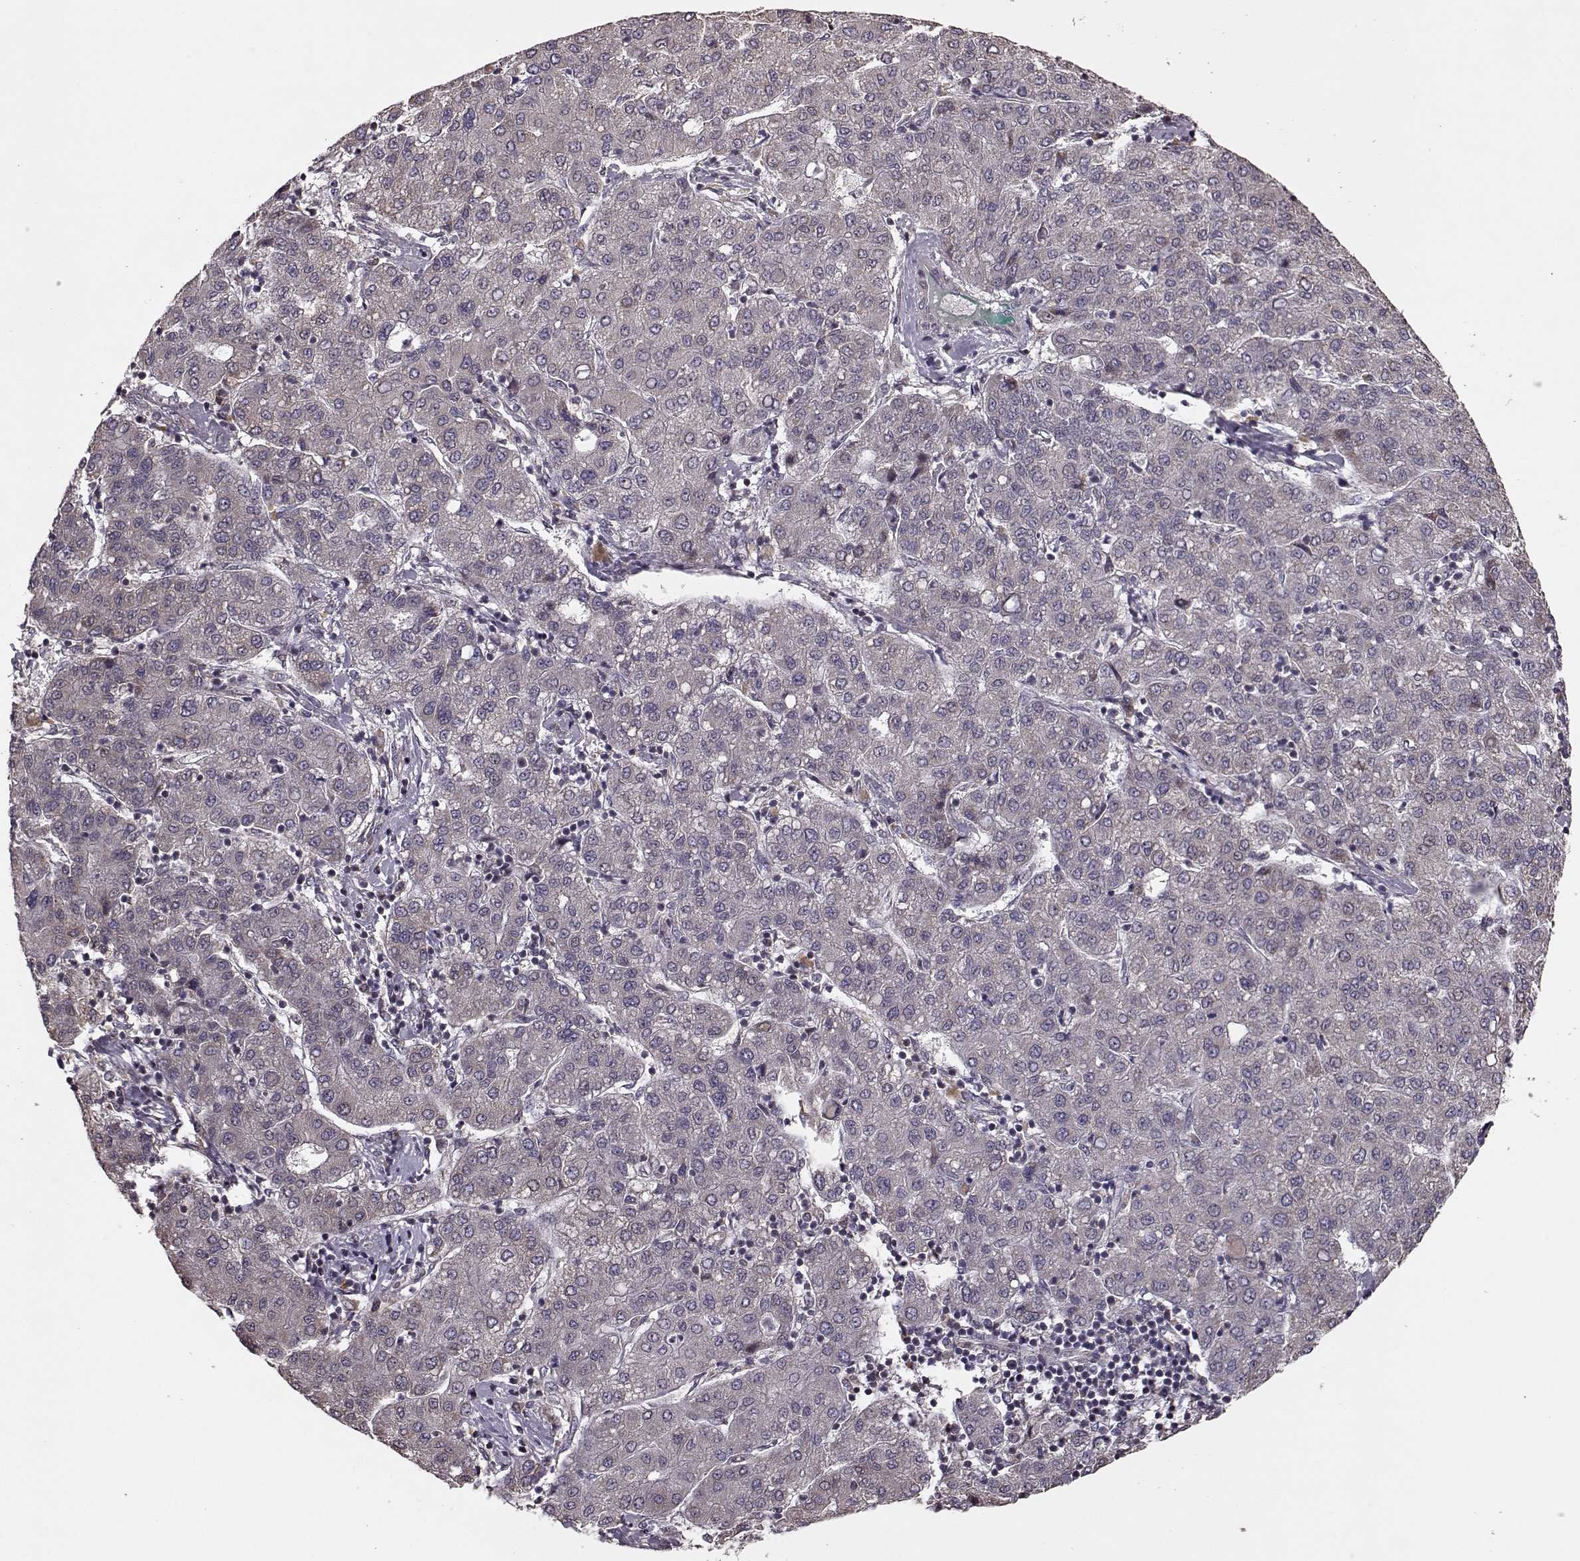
{"staining": {"intensity": "negative", "quantity": "none", "location": "none"}, "tissue": "liver cancer", "cell_type": "Tumor cells", "image_type": "cancer", "snomed": [{"axis": "morphology", "description": "Carcinoma, Hepatocellular, NOS"}, {"axis": "topography", "description": "Liver"}], "caption": "Immunohistochemical staining of liver hepatocellular carcinoma reveals no significant staining in tumor cells.", "gene": "BACH2", "patient": {"sex": "male", "age": 65}}